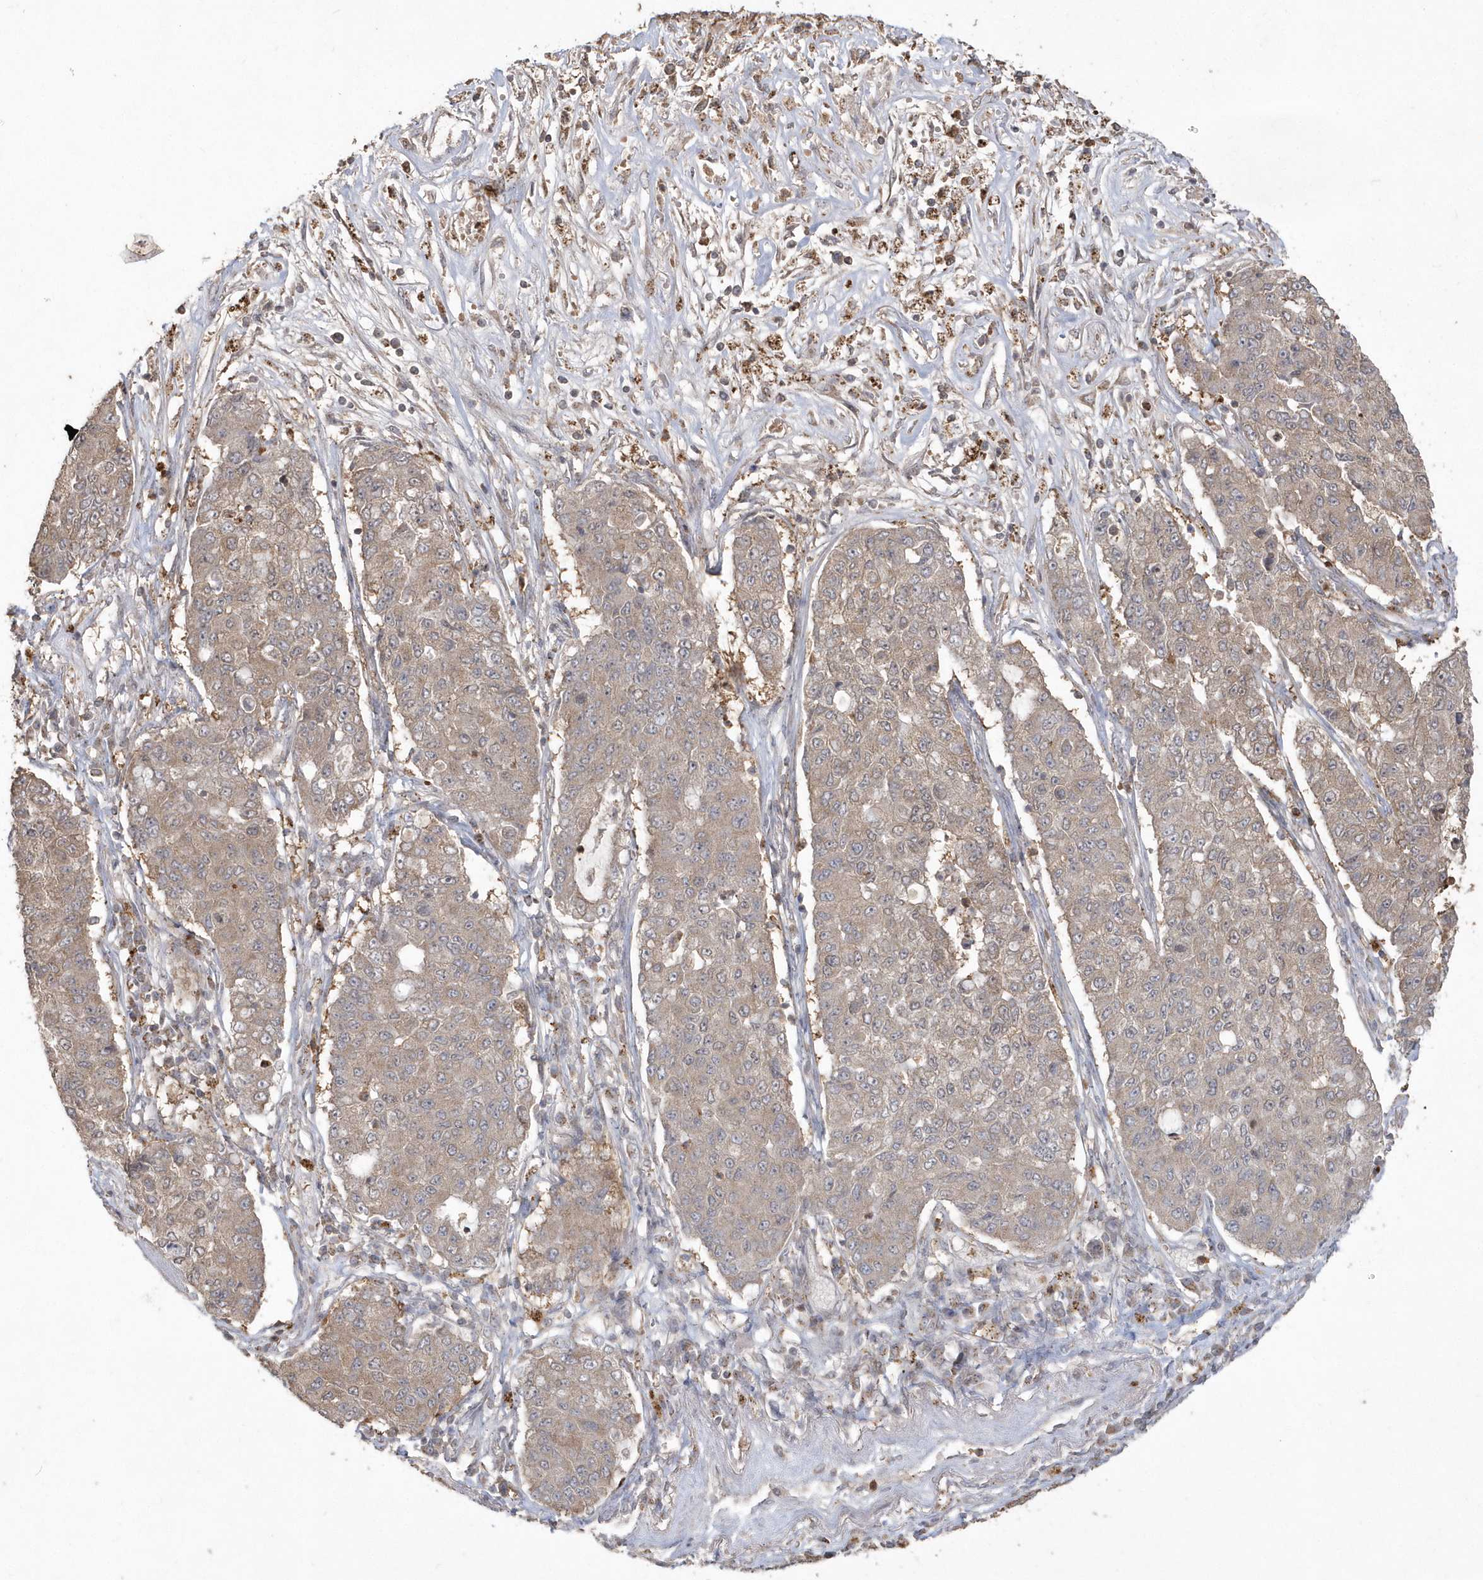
{"staining": {"intensity": "weak", "quantity": ">75%", "location": "cytoplasmic/membranous"}, "tissue": "lung cancer", "cell_type": "Tumor cells", "image_type": "cancer", "snomed": [{"axis": "morphology", "description": "Squamous cell carcinoma, NOS"}, {"axis": "topography", "description": "Lung"}], "caption": "There is low levels of weak cytoplasmic/membranous positivity in tumor cells of lung cancer, as demonstrated by immunohistochemical staining (brown color).", "gene": "GEMIN6", "patient": {"sex": "male", "age": 74}}